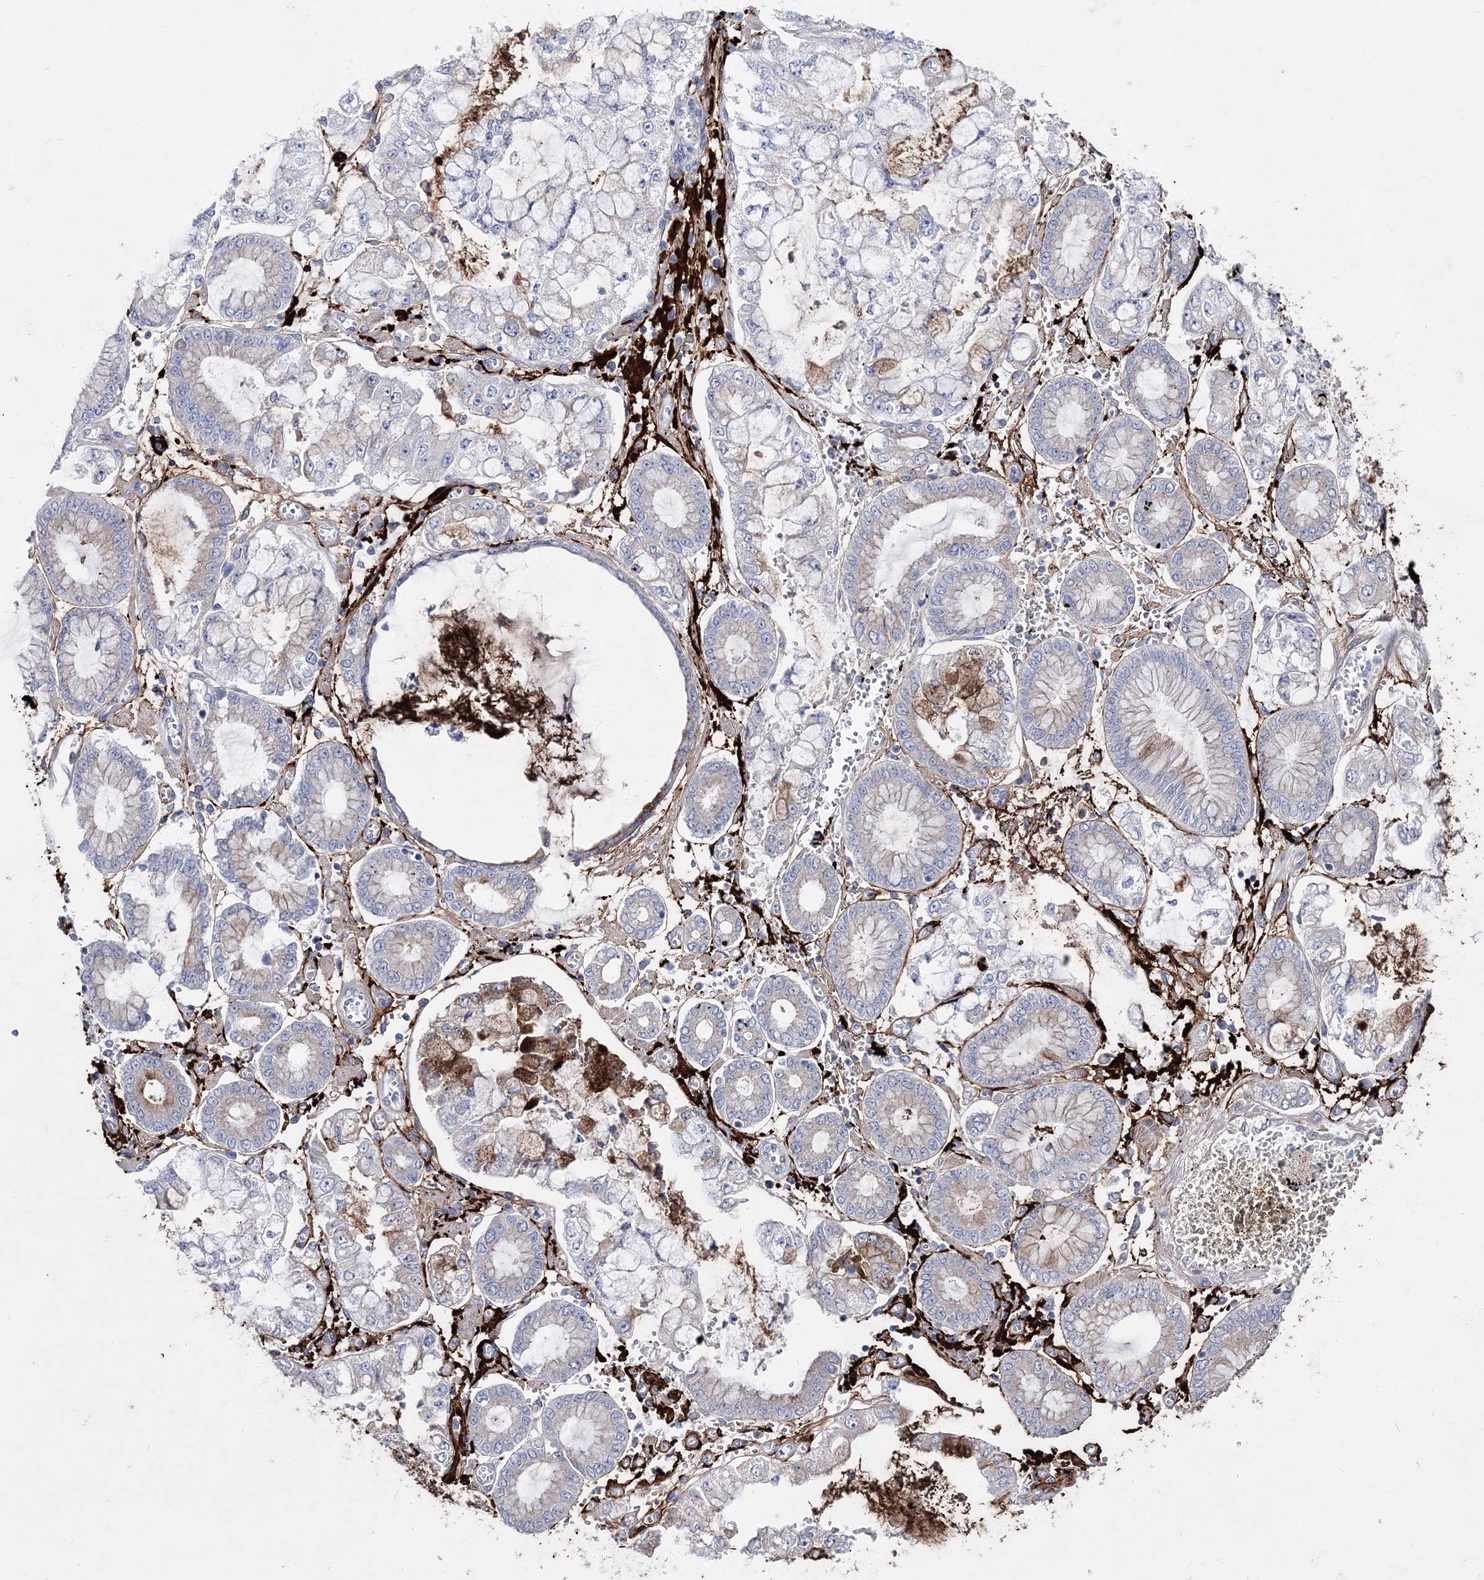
{"staining": {"intensity": "moderate", "quantity": "<25%", "location": "cytoplasmic/membranous"}, "tissue": "stomach cancer", "cell_type": "Tumor cells", "image_type": "cancer", "snomed": [{"axis": "morphology", "description": "Adenocarcinoma, NOS"}, {"axis": "topography", "description": "Stomach"}], "caption": "High-magnification brightfield microscopy of stomach cancer (adenocarcinoma) stained with DAB (brown) and counterstained with hematoxylin (blue). tumor cells exhibit moderate cytoplasmic/membranous expression is appreciated in about<25% of cells. (Brightfield microscopy of DAB IHC at high magnification).", "gene": "ARHGAP32", "patient": {"sex": "male", "age": 76}}